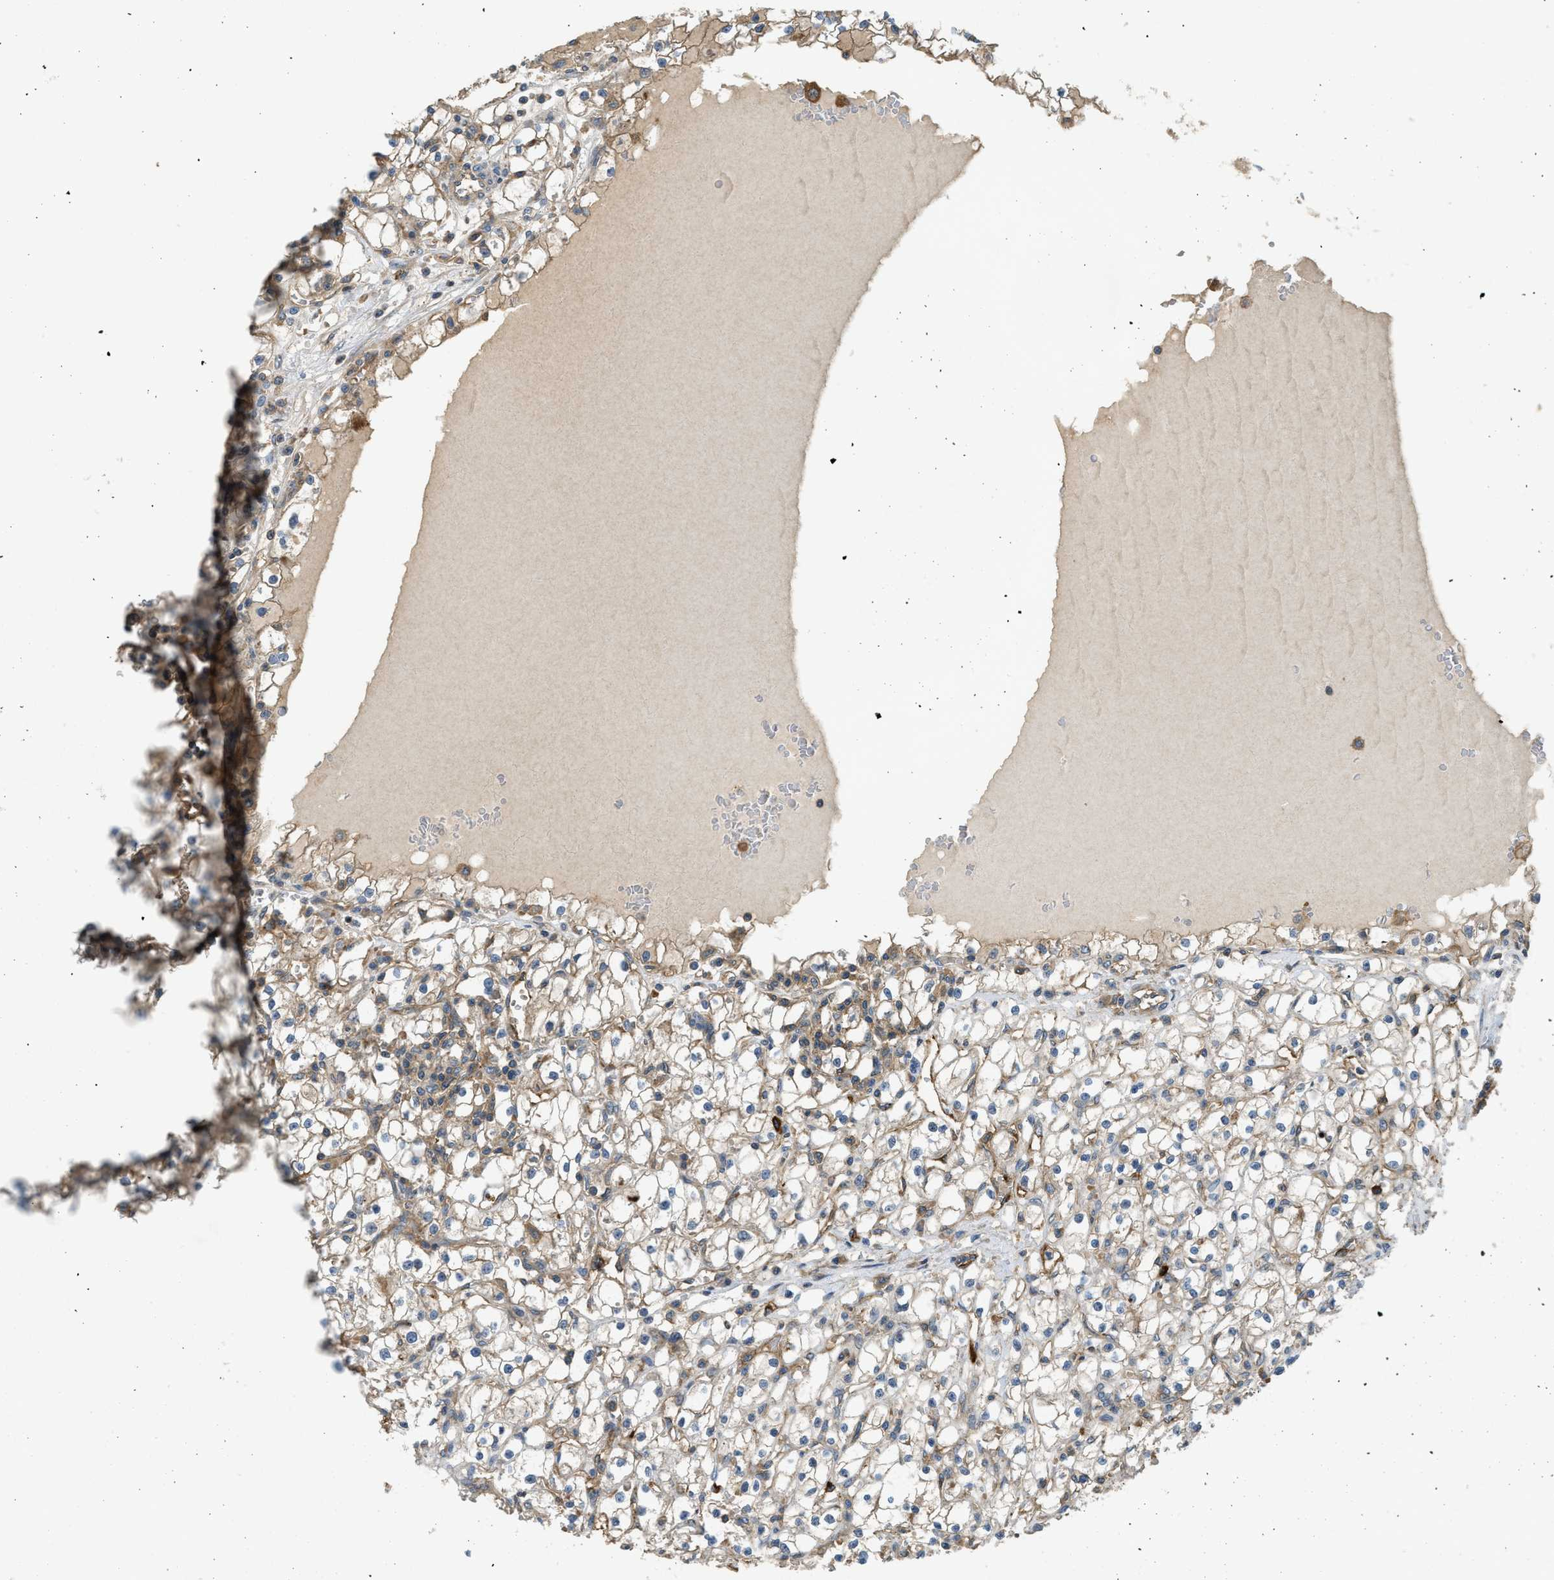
{"staining": {"intensity": "weak", "quantity": ">75%", "location": "cytoplasmic/membranous"}, "tissue": "renal cancer", "cell_type": "Tumor cells", "image_type": "cancer", "snomed": [{"axis": "morphology", "description": "Adenocarcinoma, NOS"}, {"axis": "topography", "description": "Kidney"}], "caption": "The histopathology image shows staining of renal adenocarcinoma, revealing weak cytoplasmic/membranous protein positivity (brown color) within tumor cells.", "gene": "BAG4", "patient": {"sex": "male", "age": 56}}